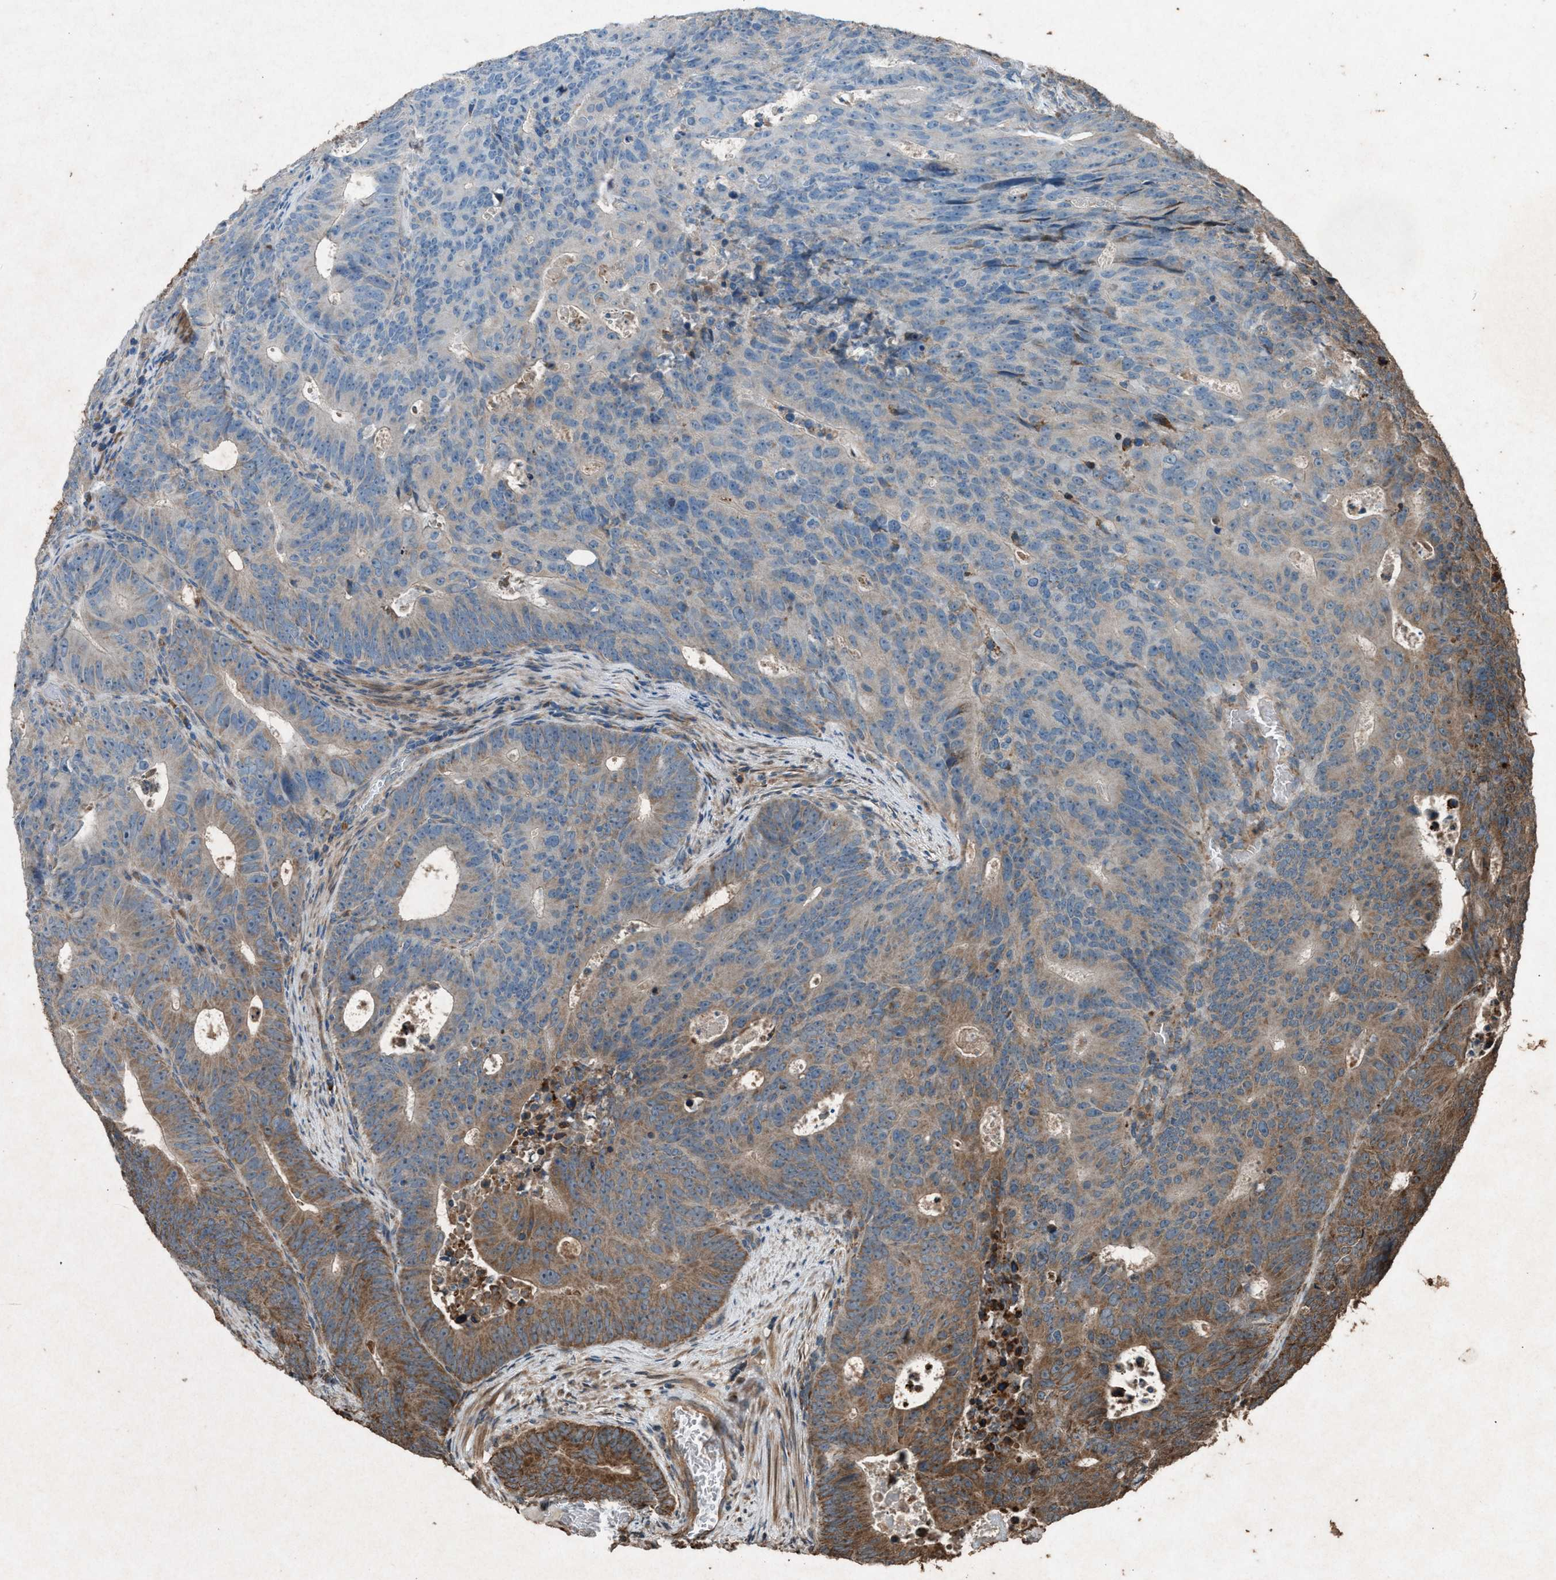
{"staining": {"intensity": "moderate", "quantity": "25%-75%", "location": "cytoplasmic/membranous"}, "tissue": "colorectal cancer", "cell_type": "Tumor cells", "image_type": "cancer", "snomed": [{"axis": "morphology", "description": "Adenocarcinoma, NOS"}, {"axis": "topography", "description": "Colon"}], "caption": "Human colorectal cancer stained with a brown dye displays moderate cytoplasmic/membranous positive staining in about 25%-75% of tumor cells.", "gene": "CALR", "patient": {"sex": "male", "age": 87}}